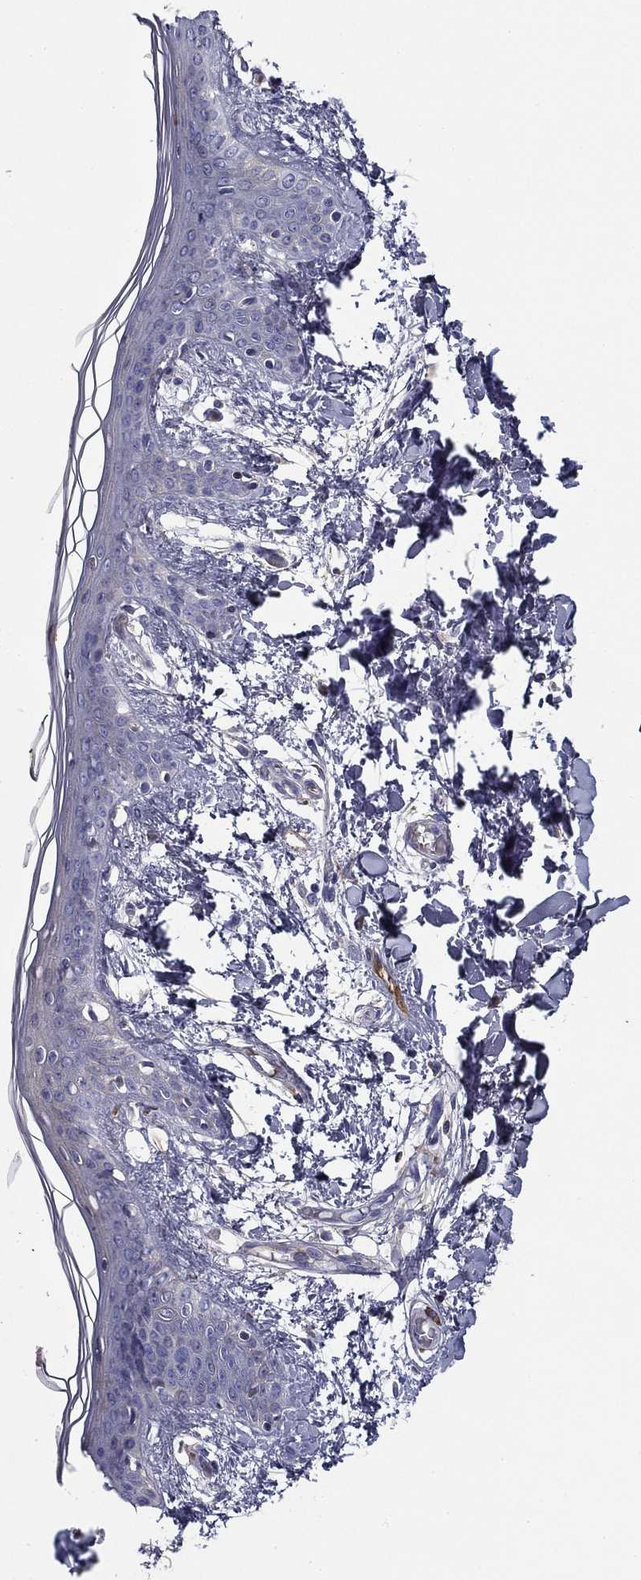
{"staining": {"intensity": "negative", "quantity": "none", "location": "none"}, "tissue": "skin", "cell_type": "Fibroblasts", "image_type": "normal", "snomed": [{"axis": "morphology", "description": "Normal tissue, NOS"}, {"axis": "topography", "description": "Skin"}], "caption": "This is an immunohistochemistry (IHC) micrograph of benign human skin. There is no expression in fibroblasts.", "gene": "CPLX4", "patient": {"sex": "female", "age": 34}}